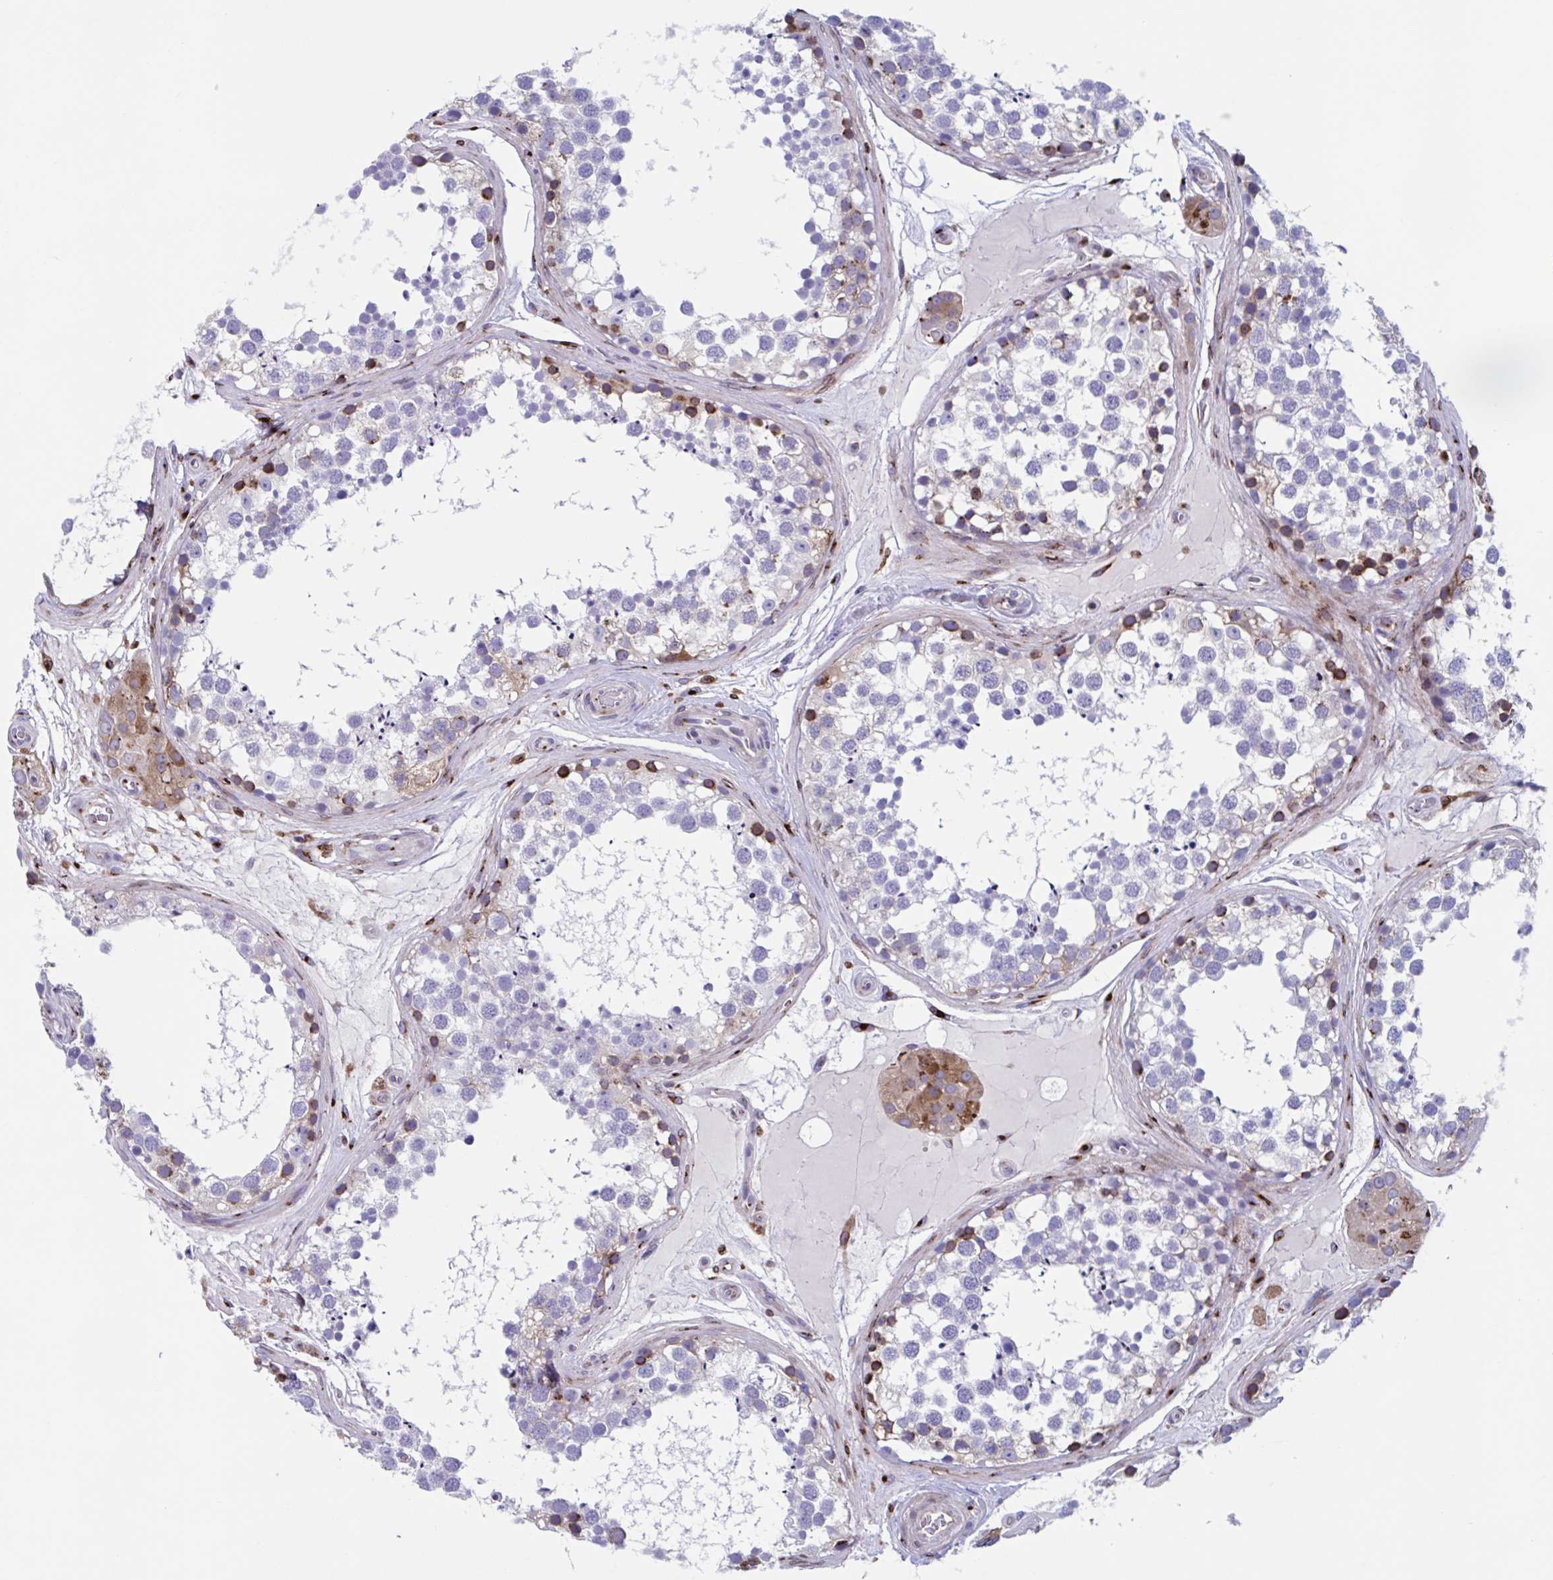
{"staining": {"intensity": "moderate", "quantity": "<25%", "location": "cytoplasmic/membranous"}, "tissue": "testis", "cell_type": "Cells in seminiferous ducts", "image_type": "normal", "snomed": [{"axis": "morphology", "description": "Normal tissue, NOS"}, {"axis": "morphology", "description": "Seminoma, NOS"}, {"axis": "topography", "description": "Testis"}], "caption": "Immunohistochemical staining of normal human testis displays moderate cytoplasmic/membranous protein expression in about <25% of cells in seminiferous ducts.", "gene": "RFK", "patient": {"sex": "male", "age": 65}}